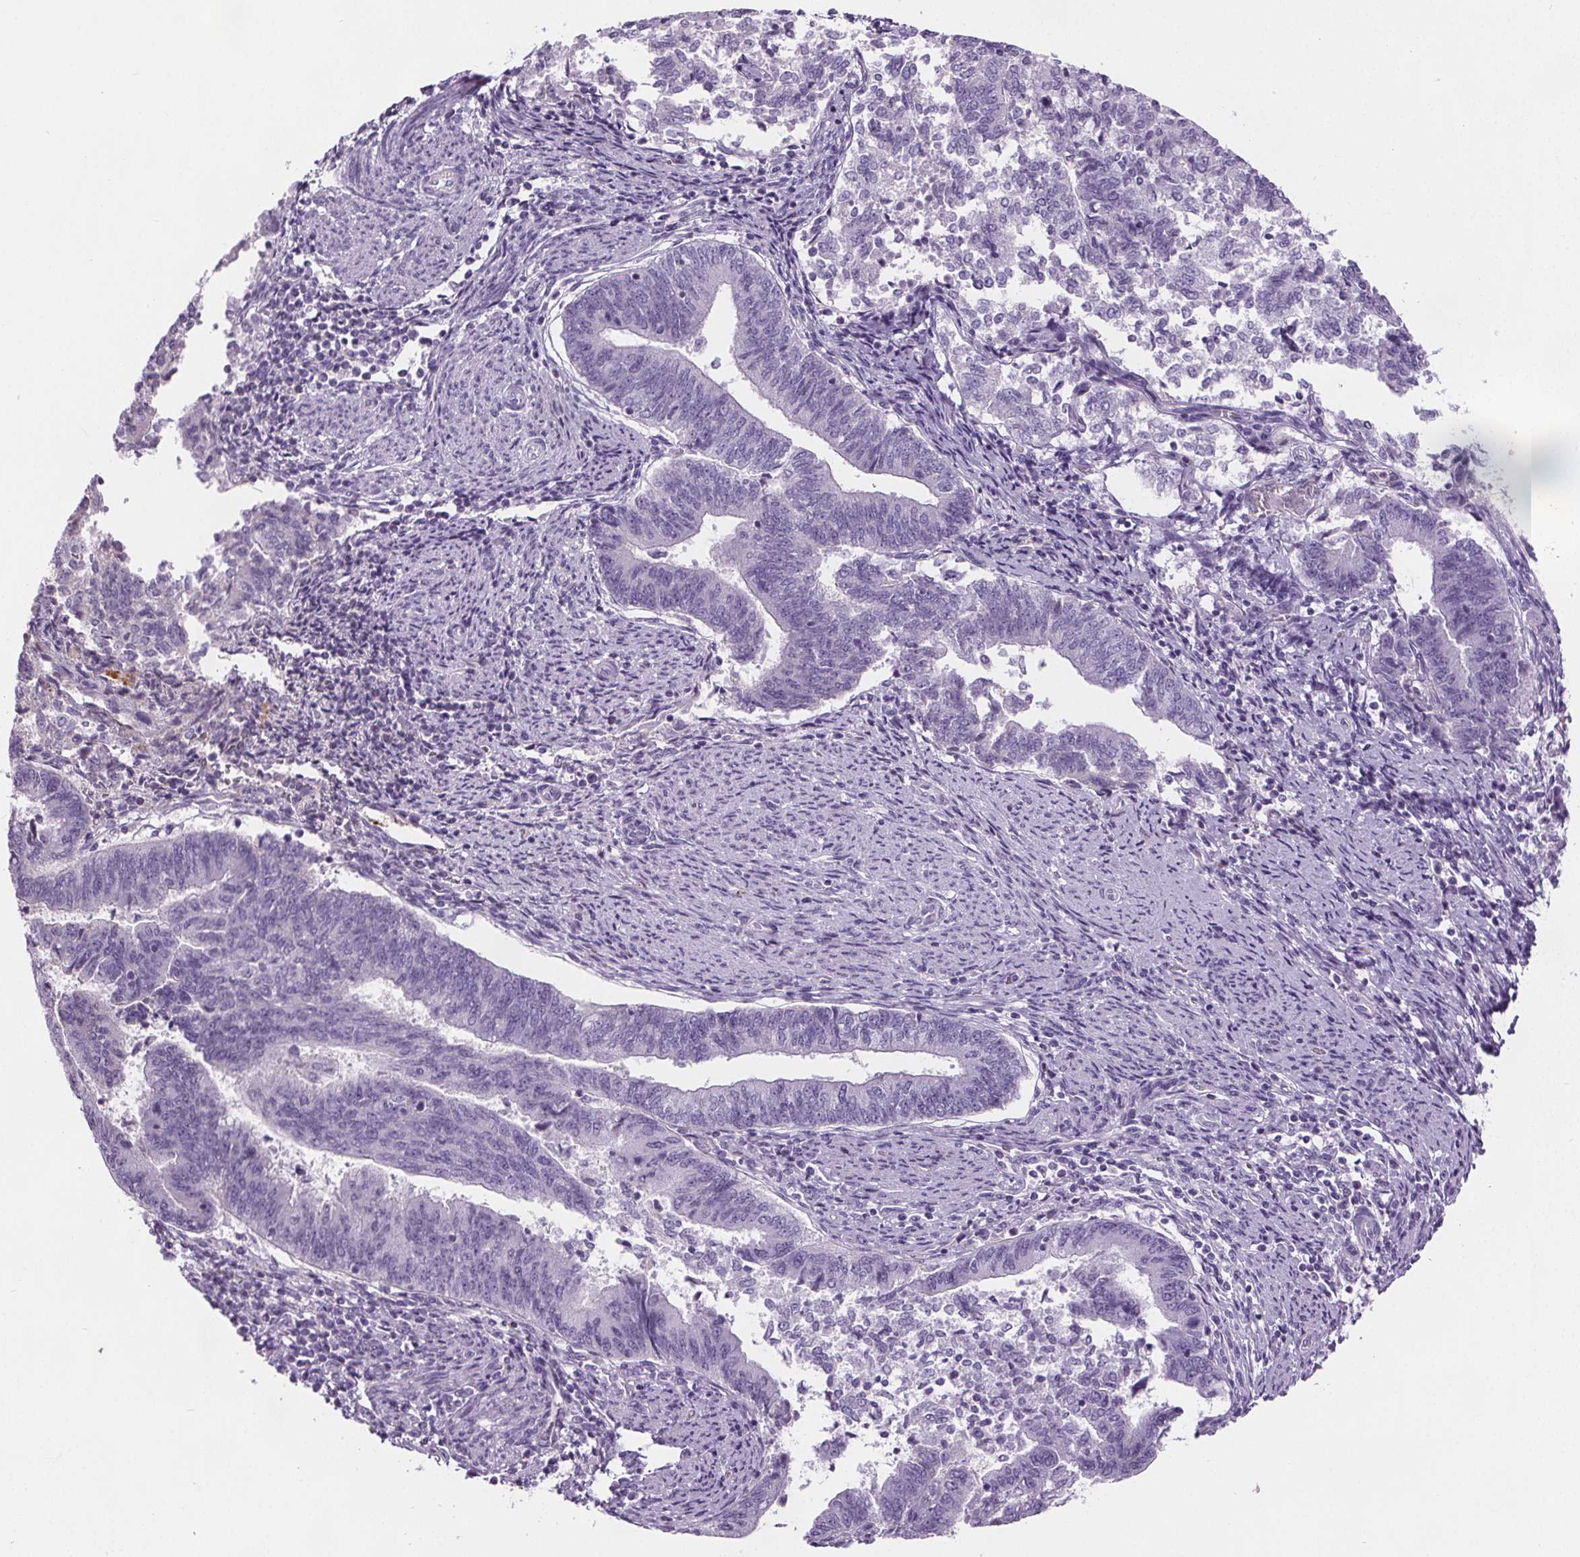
{"staining": {"intensity": "negative", "quantity": "none", "location": "none"}, "tissue": "endometrial cancer", "cell_type": "Tumor cells", "image_type": "cancer", "snomed": [{"axis": "morphology", "description": "Adenocarcinoma, NOS"}, {"axis": "topography", "description": "Endometrium"}], "caption": "This is an immunohistochemistry (IHC) micrograph of human endometrial cancer. There is no positivity in tumor cells.", "gene": "CD5L", "patient": {"sex": "female", "age": 65}}